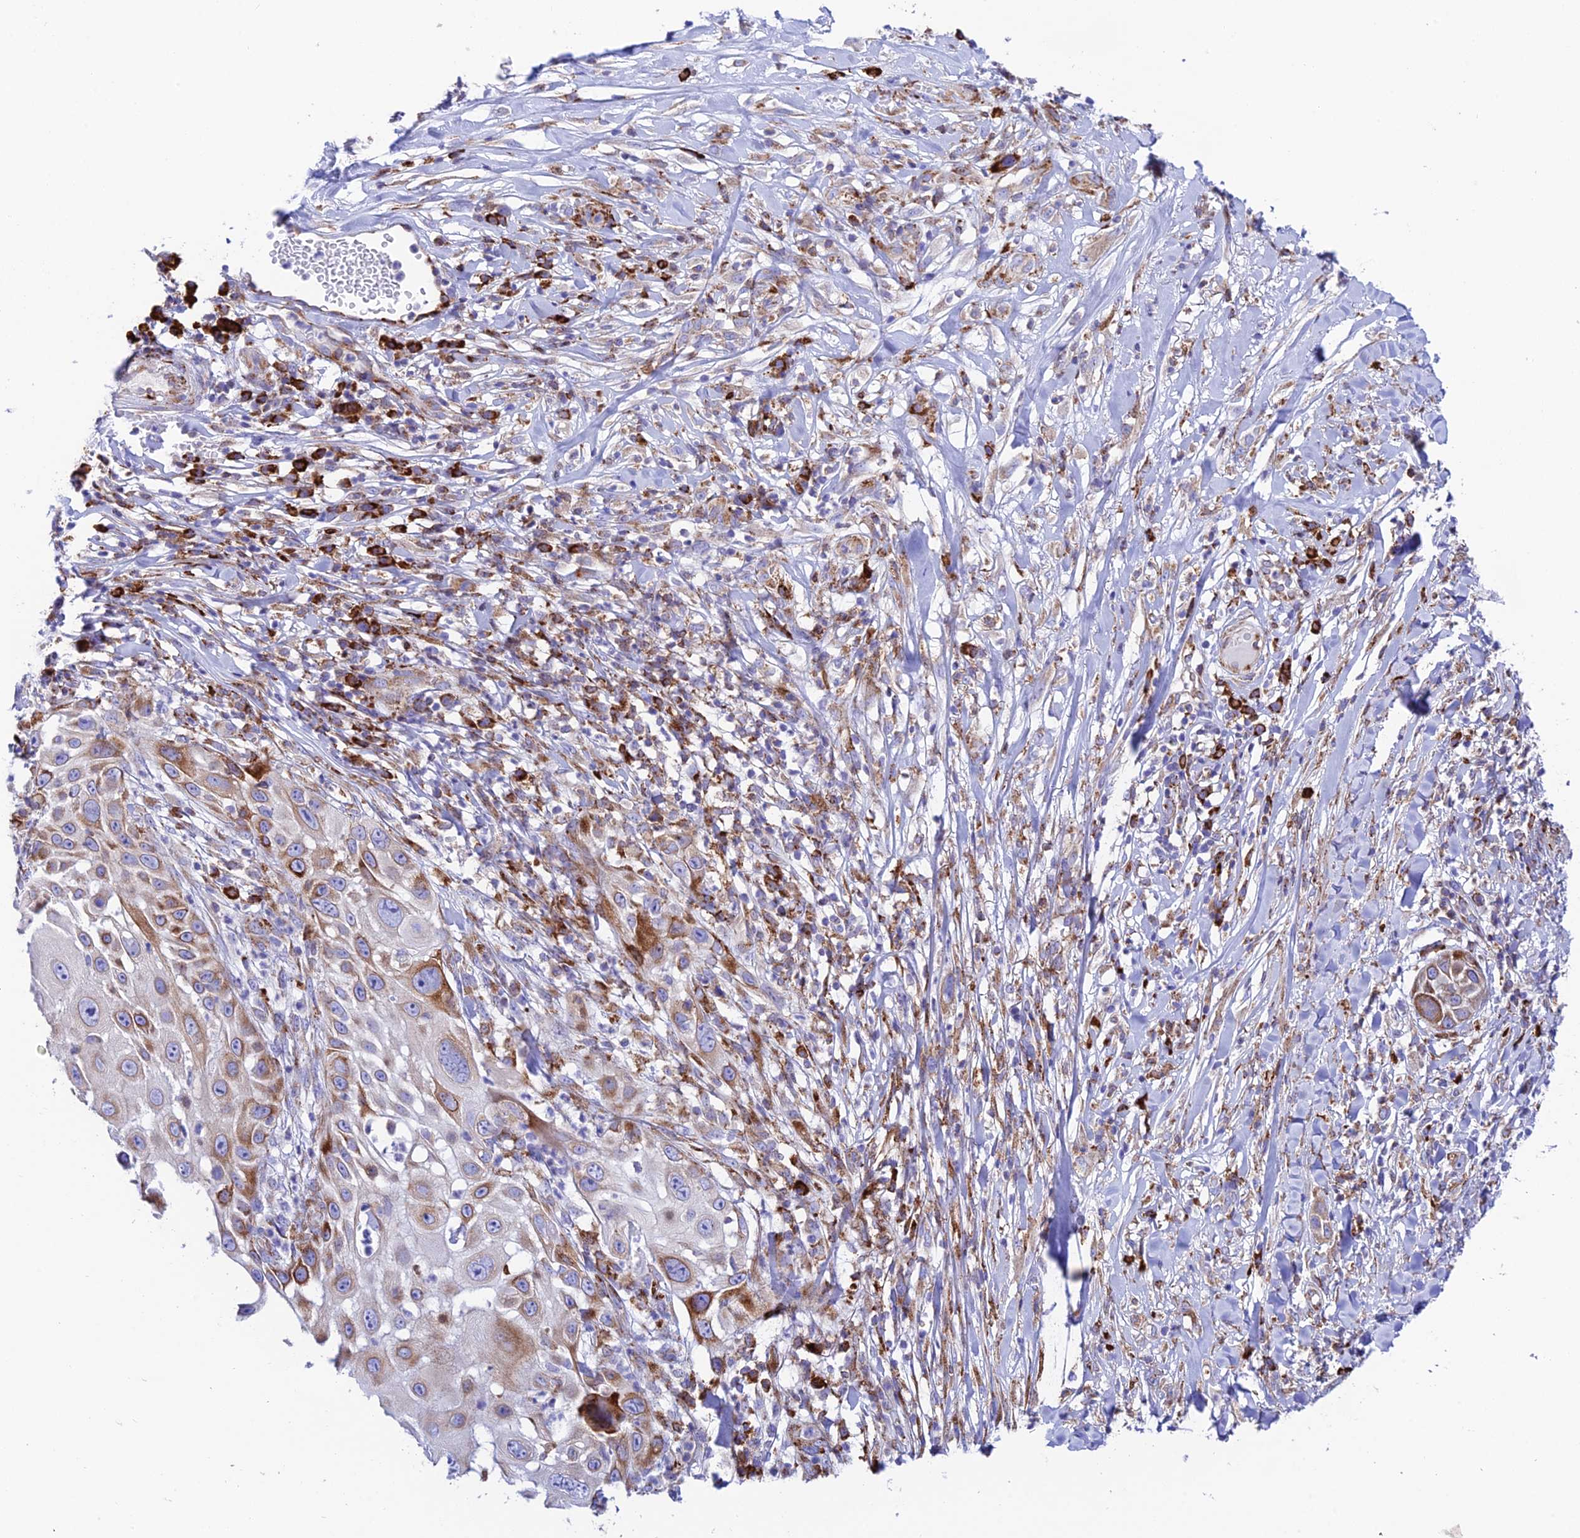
{"staining": {"intensity": "moderate", "quantity": "25%-75%", "location": "cytoplasmic/membranous"}, "tissue": "skin cancer", "cell_type": "Tumor cells", "image_type": "cancer", "snomed": [{"axis": "morphology", "description": "Squamous cell carcinoma, NOS"}, {"axis": "topography", "description": "Skin"}], "caption": "An image of squamous cell carcinoma (skin) stained for a protein shows moderate cytoplasmic/membranous brown staining in tumor cells. (Brightfield microscopy of DAB IHC at high magnification).", "gene": "TUBGCP6", "patient": {"sex": "female", "age": 44}}